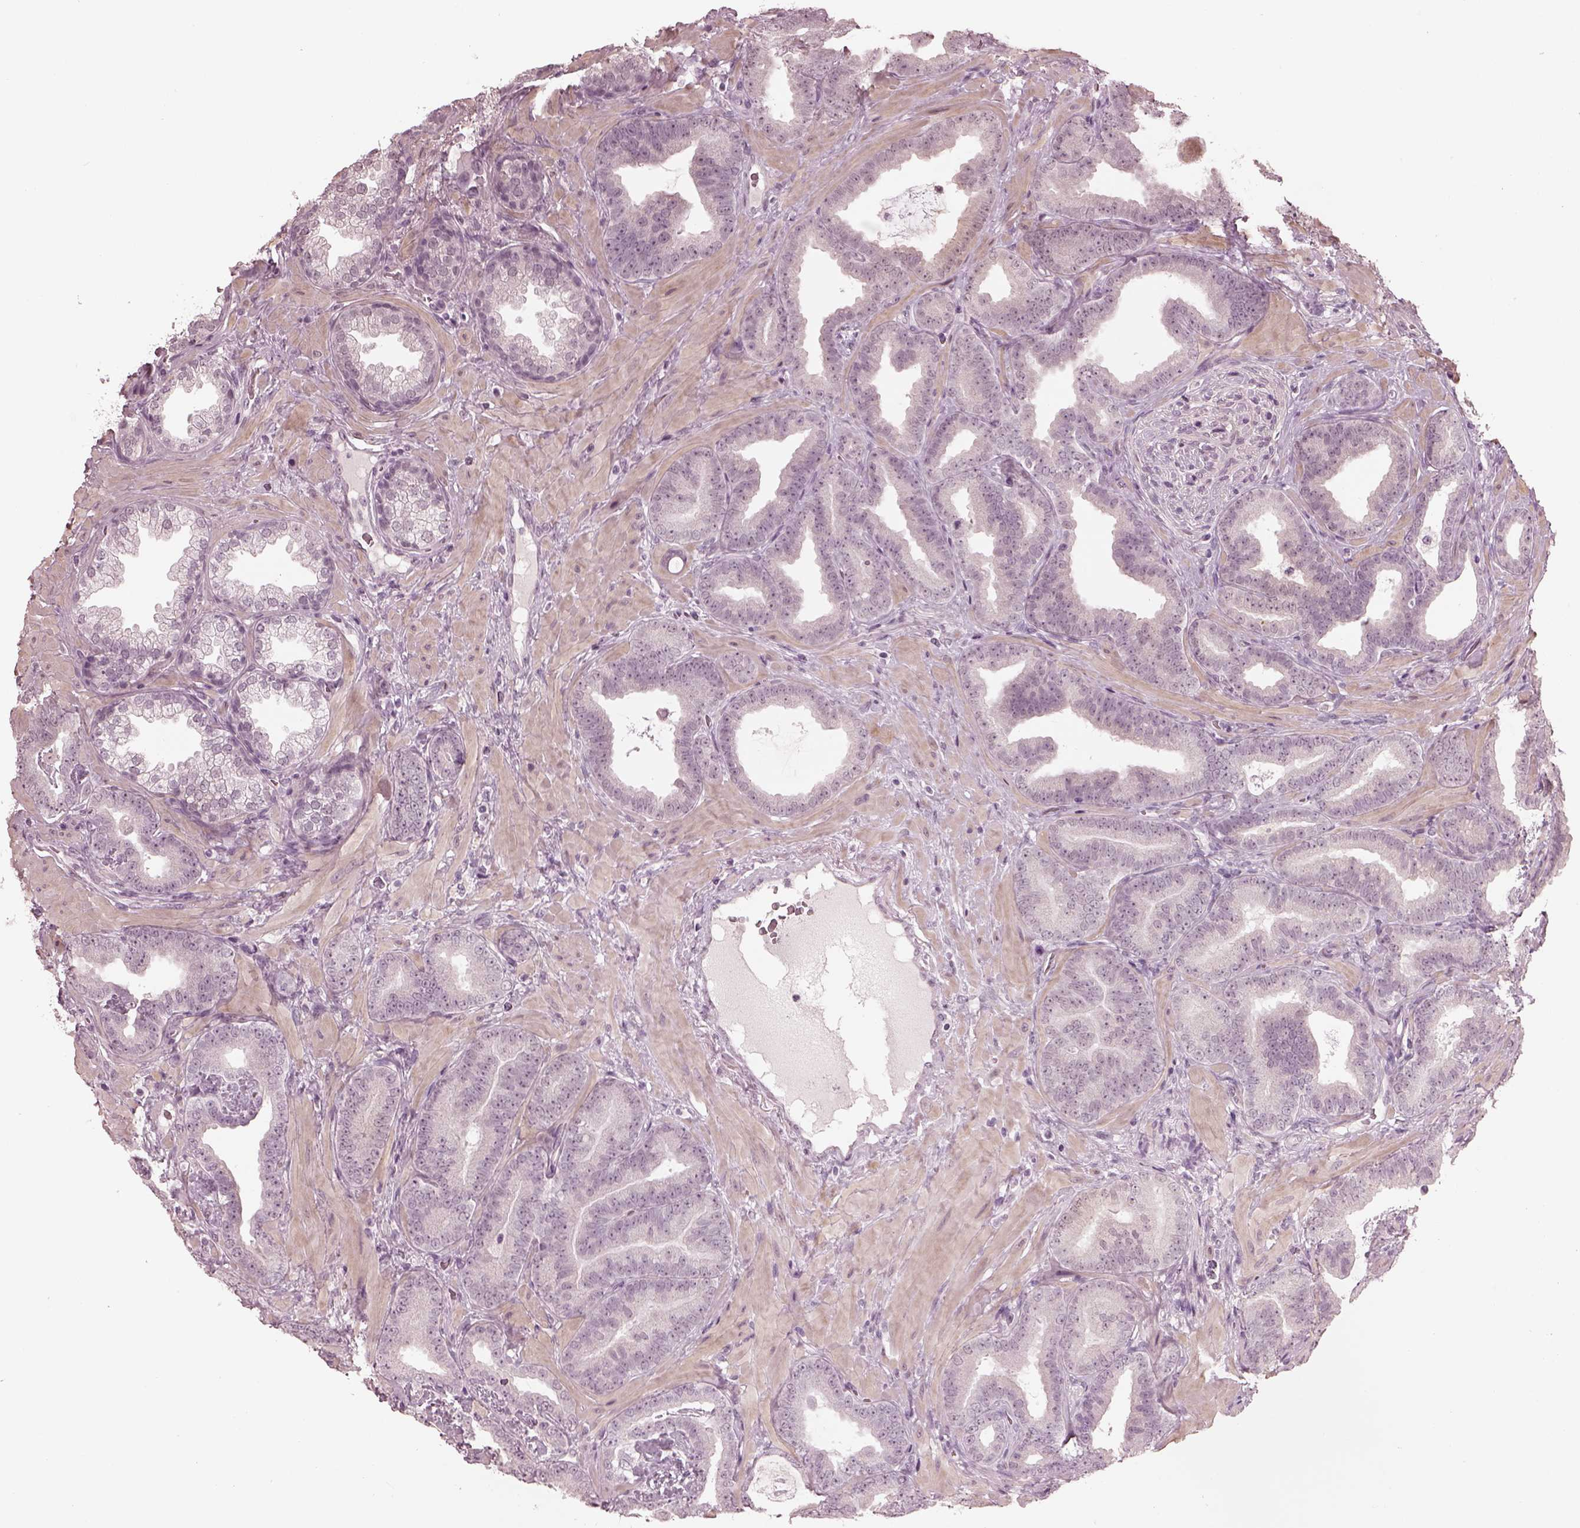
{"staining": {"intensity": "negative", "quantity": "none", "location": "none"}, "tissue": "prostate cancer", "cell_type": "Tumor cells", "image_type": "cancer", "snomed": [{"axis": "morphology", "description": "Adenocarcinoma, Low grade"}, {"axis": "topography", "description": "Prostate"}], "caption": "This is an immunohistochemistry (IHC) micrograph of human prostate cancer (low-grade adenocarcinoma). There is no staining in tumor cells.", "gene": "OPTC", "patient": {"sex": "male", "age": 63}}